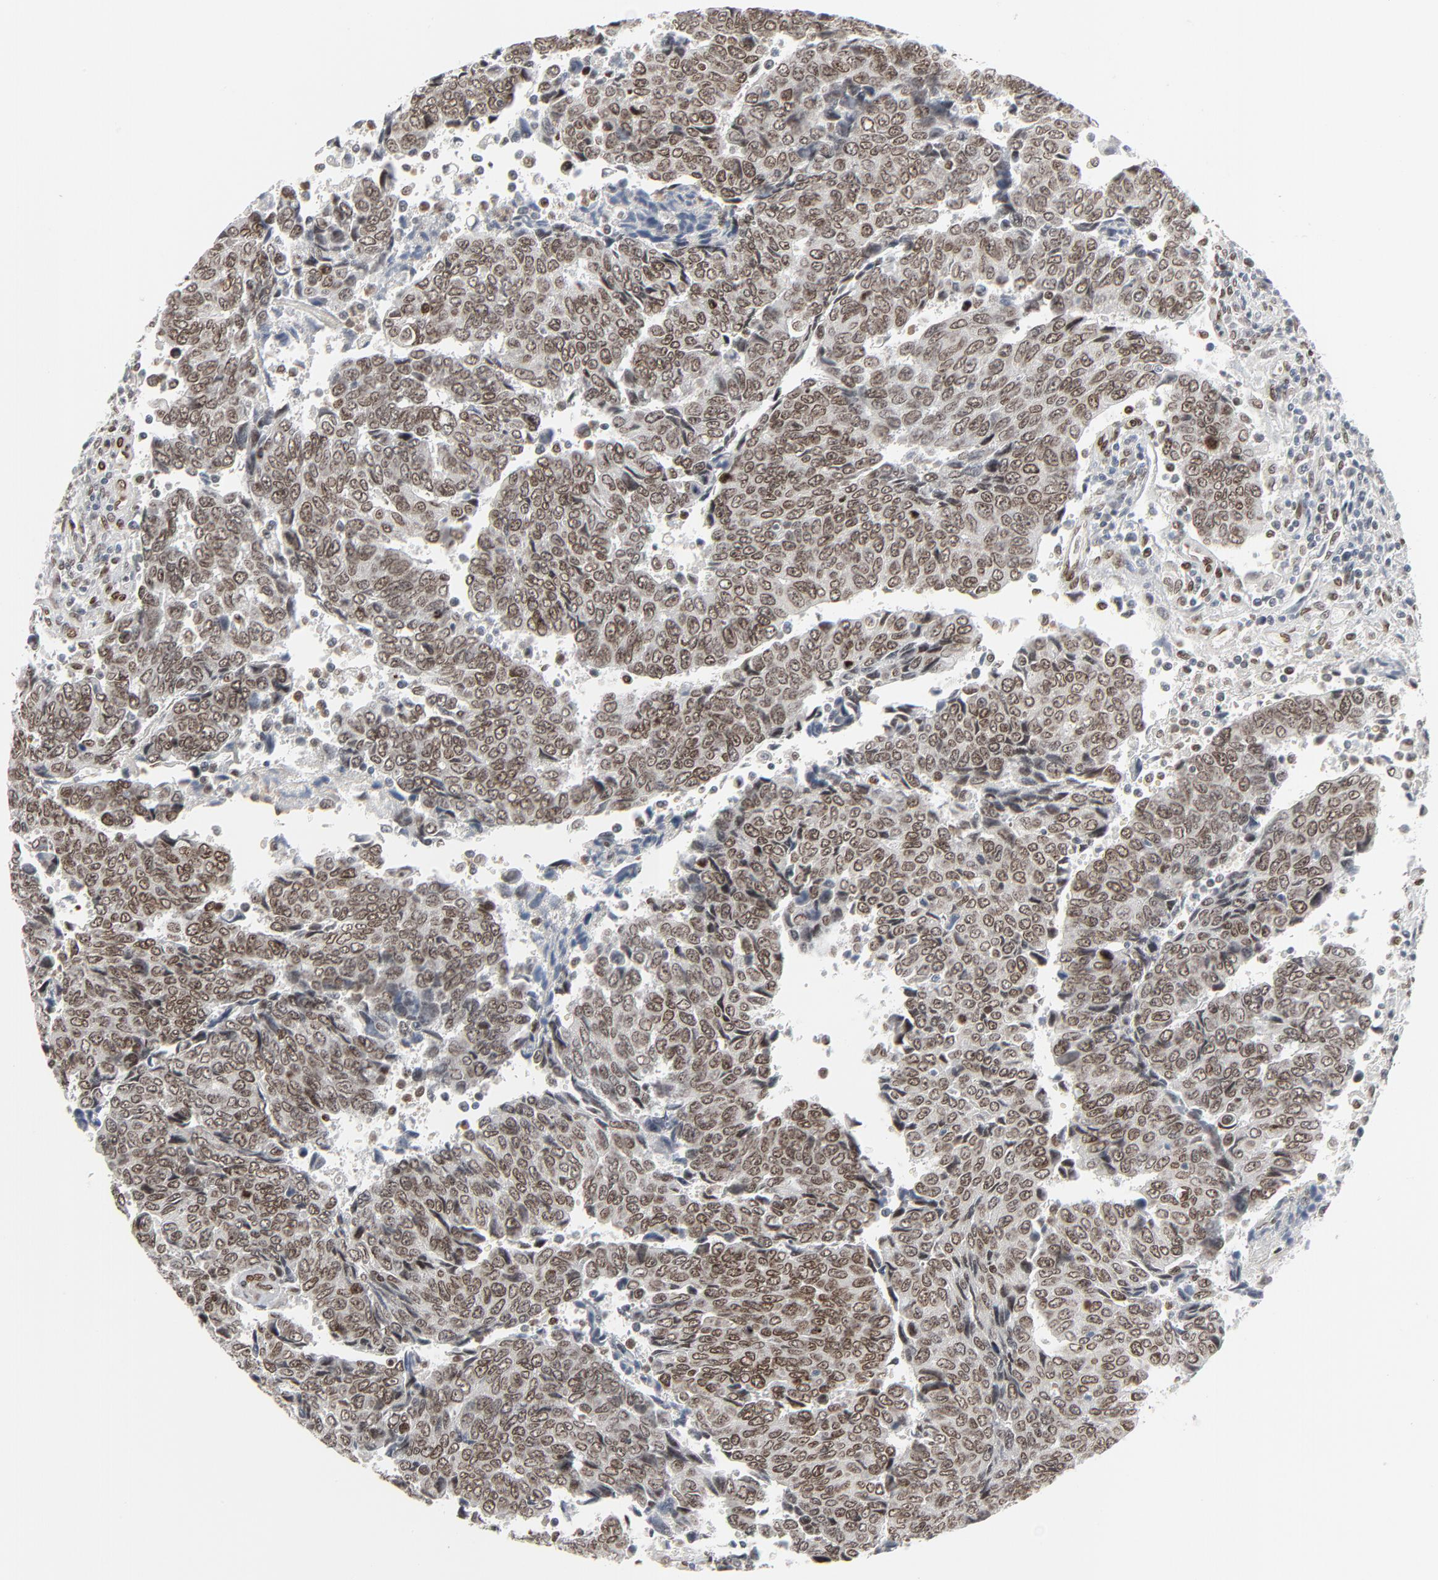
{"staining": {"intensity": "moderate", "quantity": ">75%", "location": "nuclear"}, "tissue": "urothelial cancer", "cell_type": "Tumor cells", "image_type": "cancer", "snomed": [{"axis": "morphology", "description": "Urothelial carcinoma, High grade"}, {"axis": "topography", "description": "Urinary bladder"}], "caption": "There is medium levels of moderate nuclear positivity in tumor cells of urothelial carcinoma (high-grade), as demonstrated by immunohistochemical staining (brown color).", "gene": "CUX1", "patient": {"sex": "male", "age": 86}}